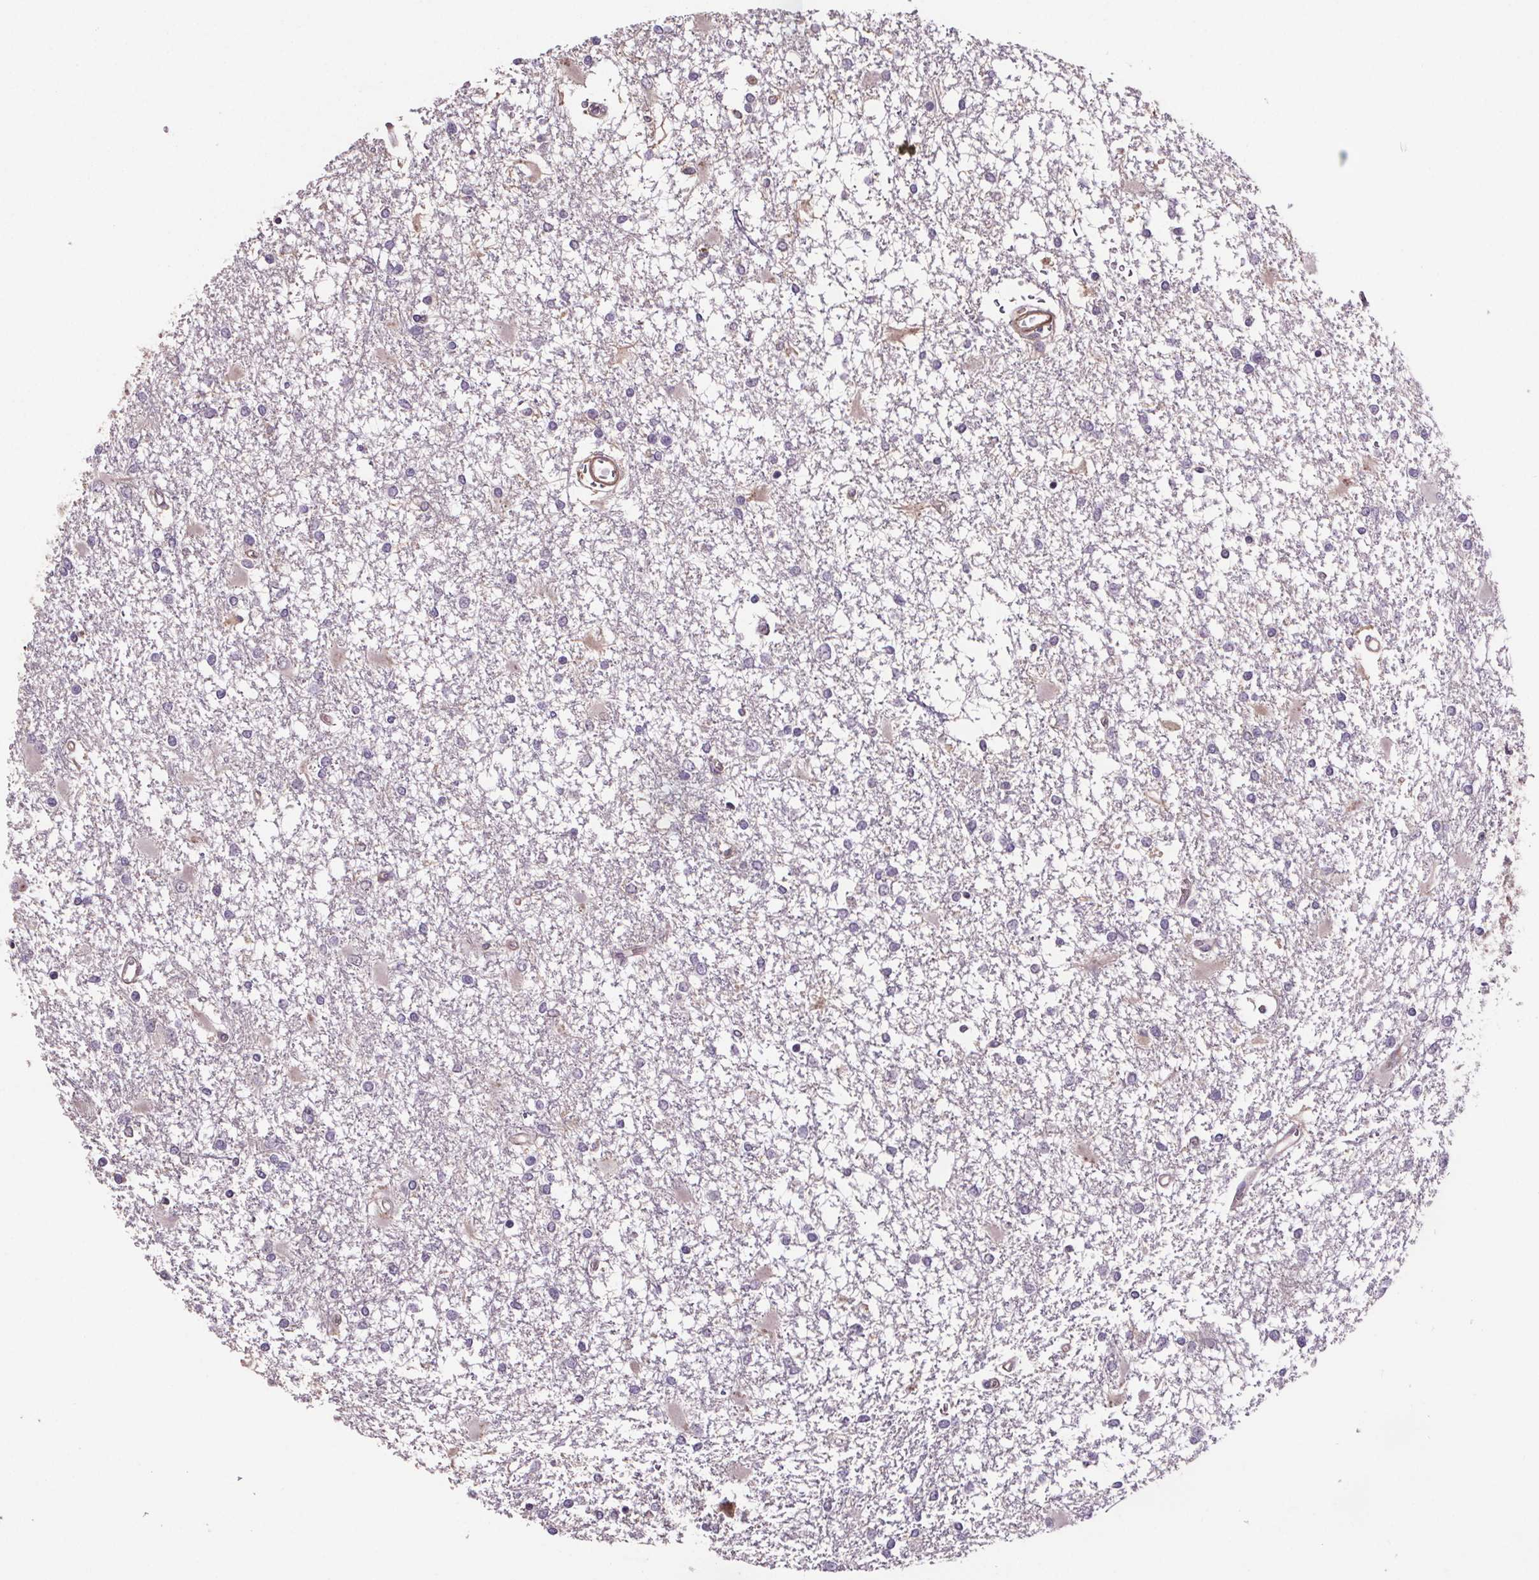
{"staining": {"intensity": "negative", "quantity": "none", "location": "none"}, "tissue": "glioma", "cell_type": "Tumor cells", "image_type": "cancer", "snomed": [{"axis": "morphology", "description": "Glioma, malignant, High grade"}, {"axis": "topography", "description": "Cerebral cortex"}], "caption": "Image shows no significant protein staining in tumor cells of glioma.", "gene": "CLN3", "patient": {"sex": "male", "age": 79}}